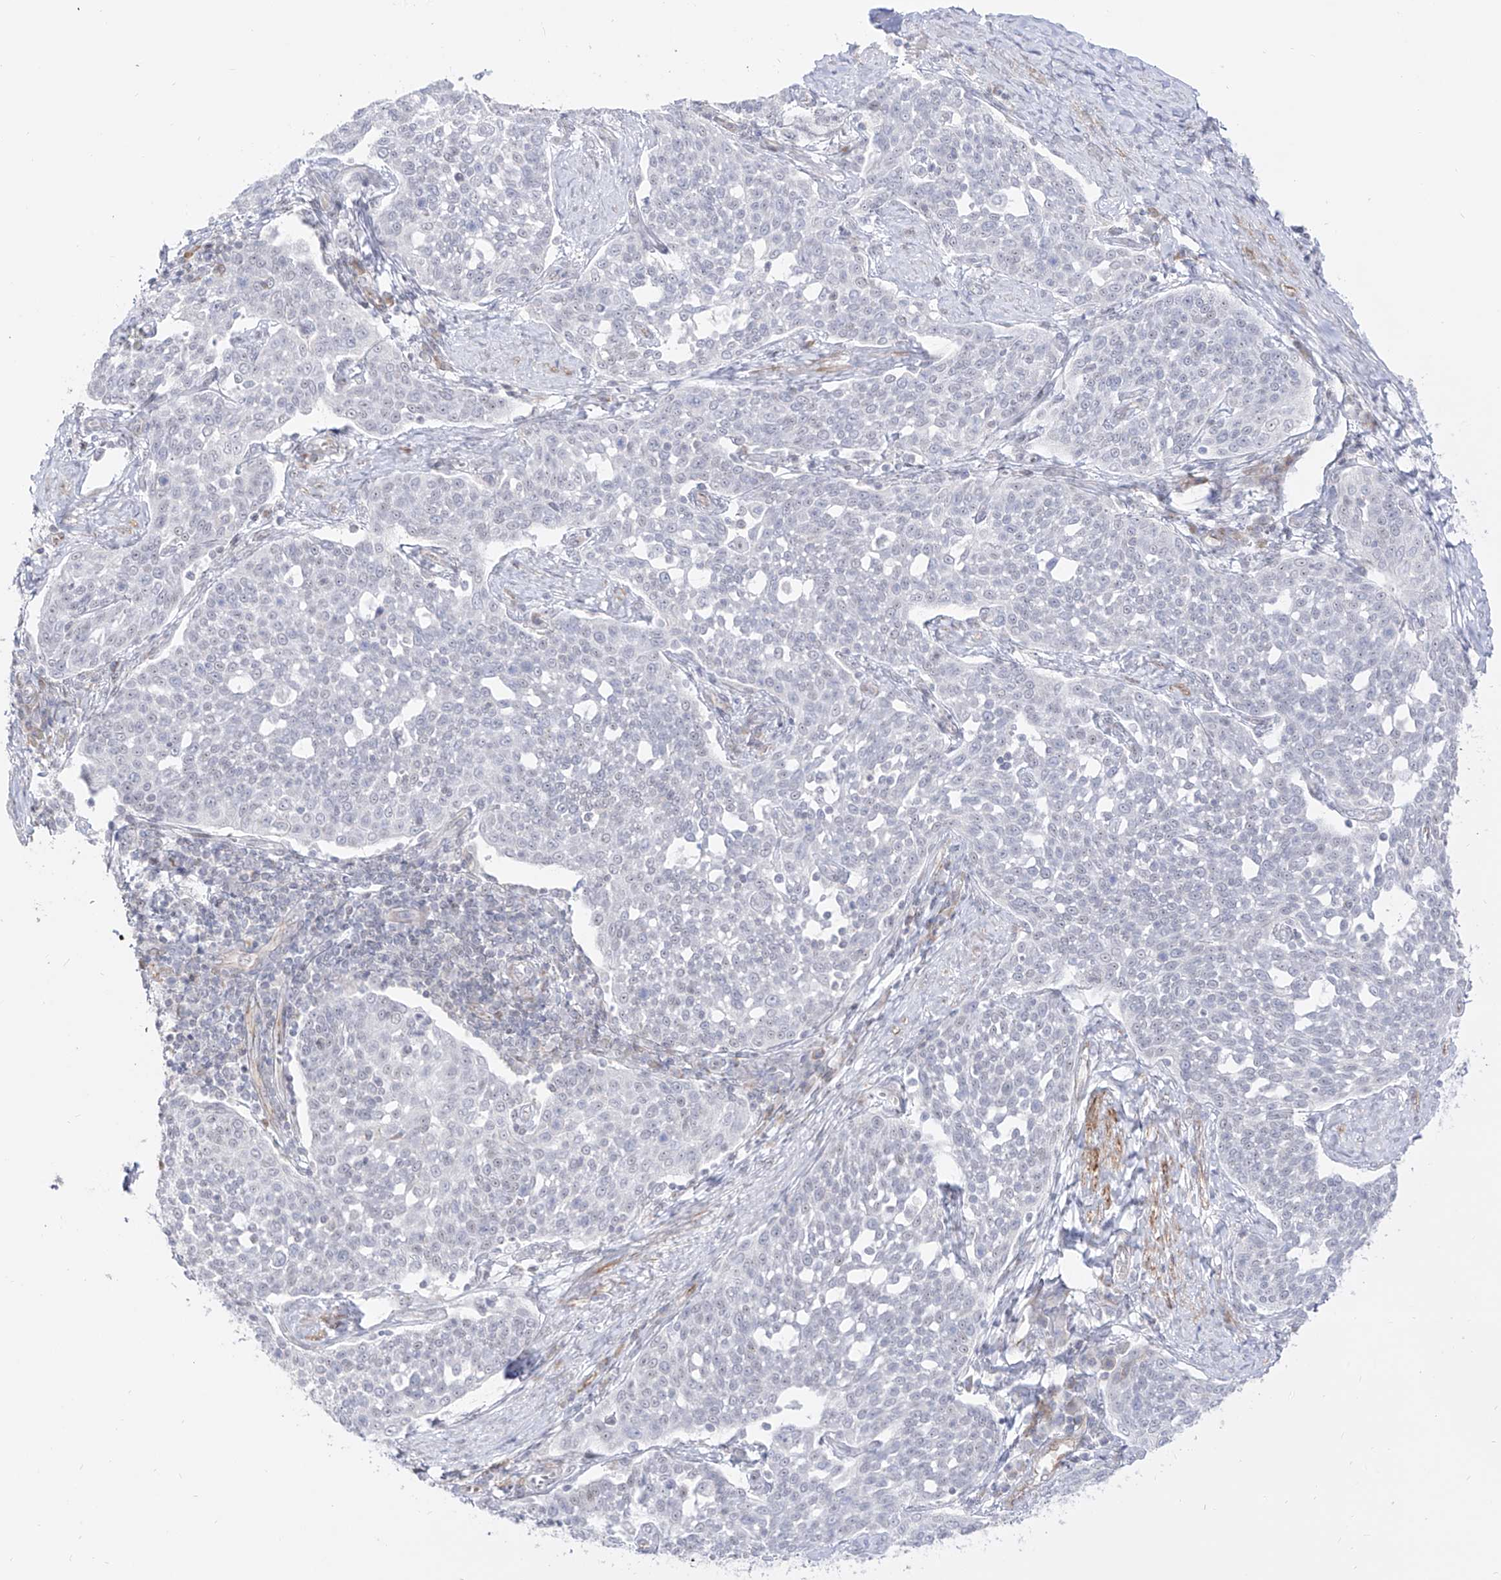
{"staining": {"intensity": "negative", "quantity": "none", "location": "none"}, "tissue": "cervical cancer", "cell_type": "Tumor cells", "image_type": "cancer", "snomed": [{"axis": "morphology", "description": "Squamous cell carcinoma, NOS"}, {"axis": "topography", "description": "Cervix"}], "caption": "Immunohistochemistry (IHC) micrograph of human squamous cell carcinoma (cervical) stained for a protein (brown), which reveals no expression in tumor cells.", "gene": "ZNF180", "patient": {"sex": "female", "age": 34}}